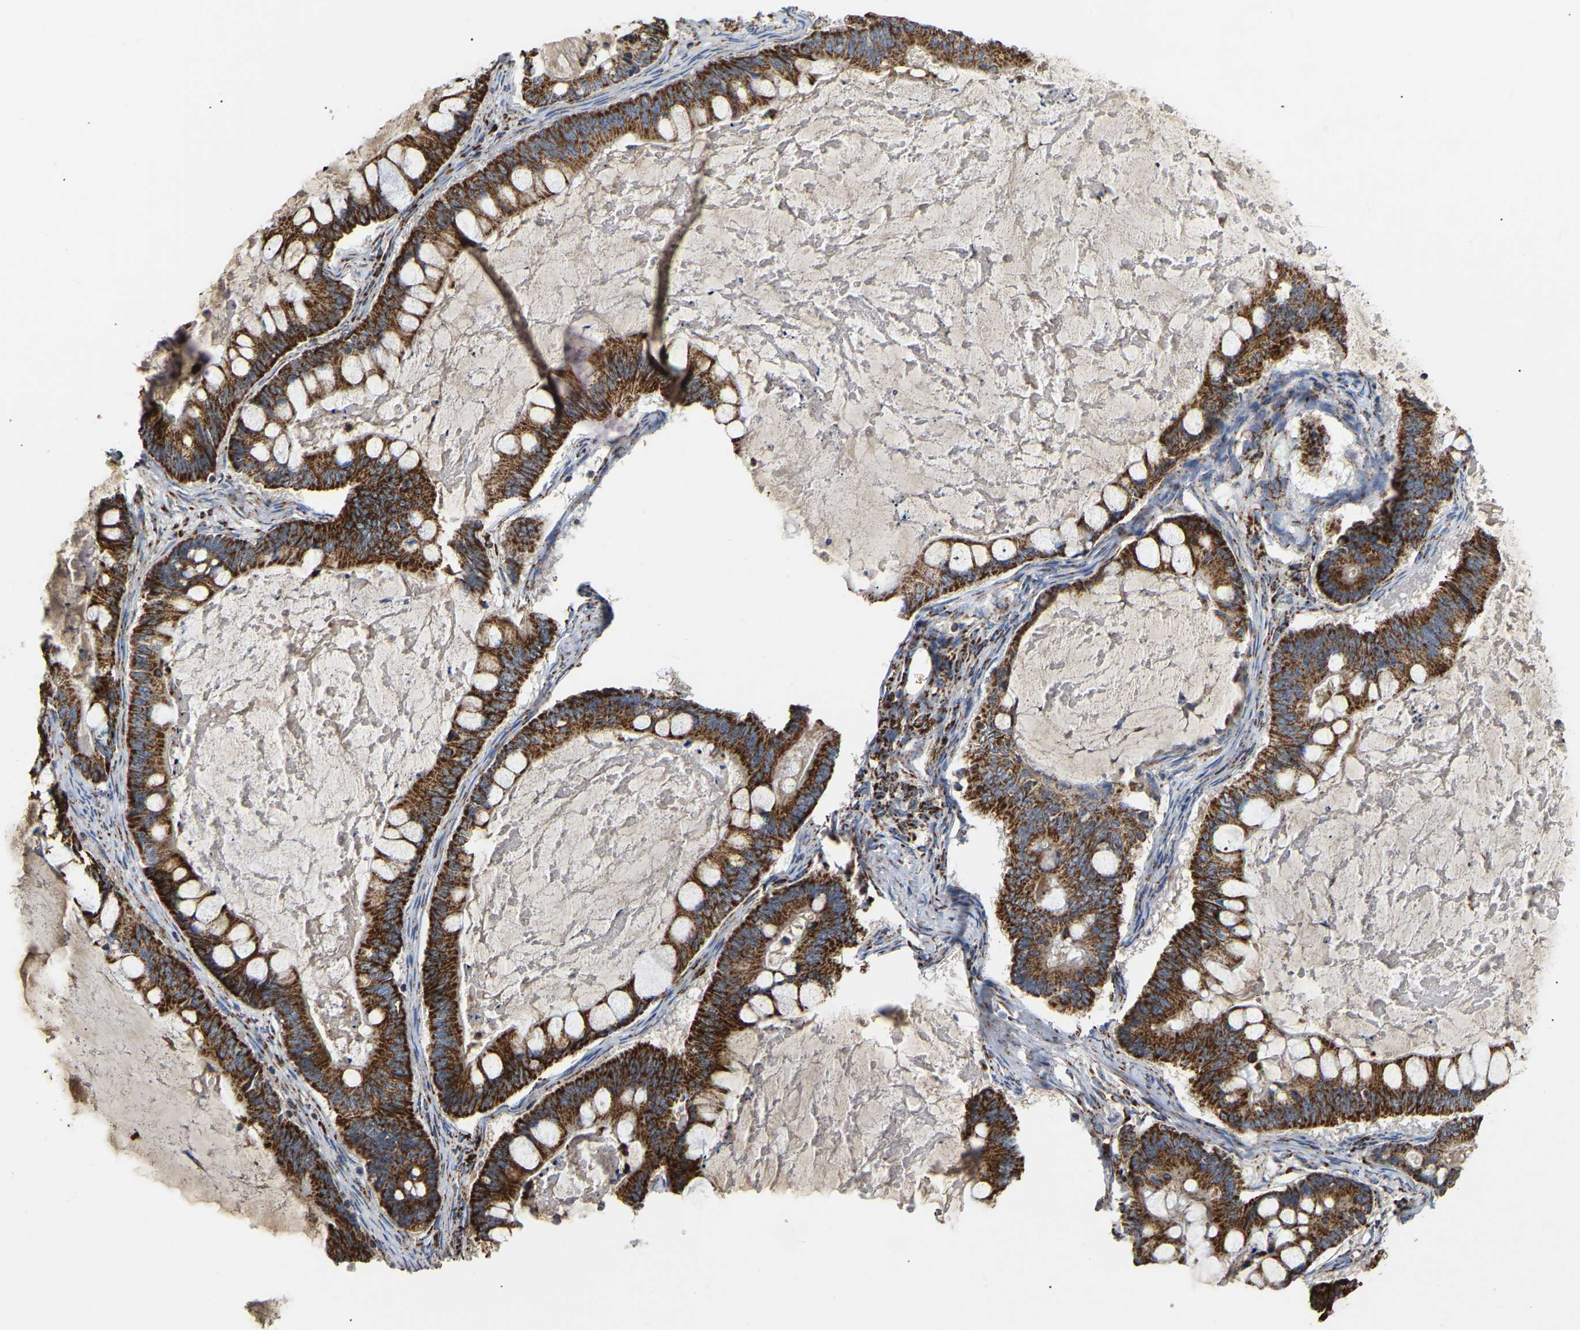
{"staining": {"intensity": "strong", "quantity": ">75%", "location": "cytoplasmic/membranous"}, "tissue": "ovarian cancer", "cell_type": "Tumor cells", "image_type": "cancer", "snomed": [{"axis": "morphology", "description": "Cystadenocarcinoma, mucinous, NOS"}, {"axis": "topography", "description": "Ovary"}], "caption": "High-power microscopy captured an IHC histopathology image of mucinous cystadenocarcinoma (ovarian), revealing strong cytoplasmic/membranous expression in about >75% of tumor cells.", "gene": "HIBADH", "patient": {"sex": "female", "age": 61}}